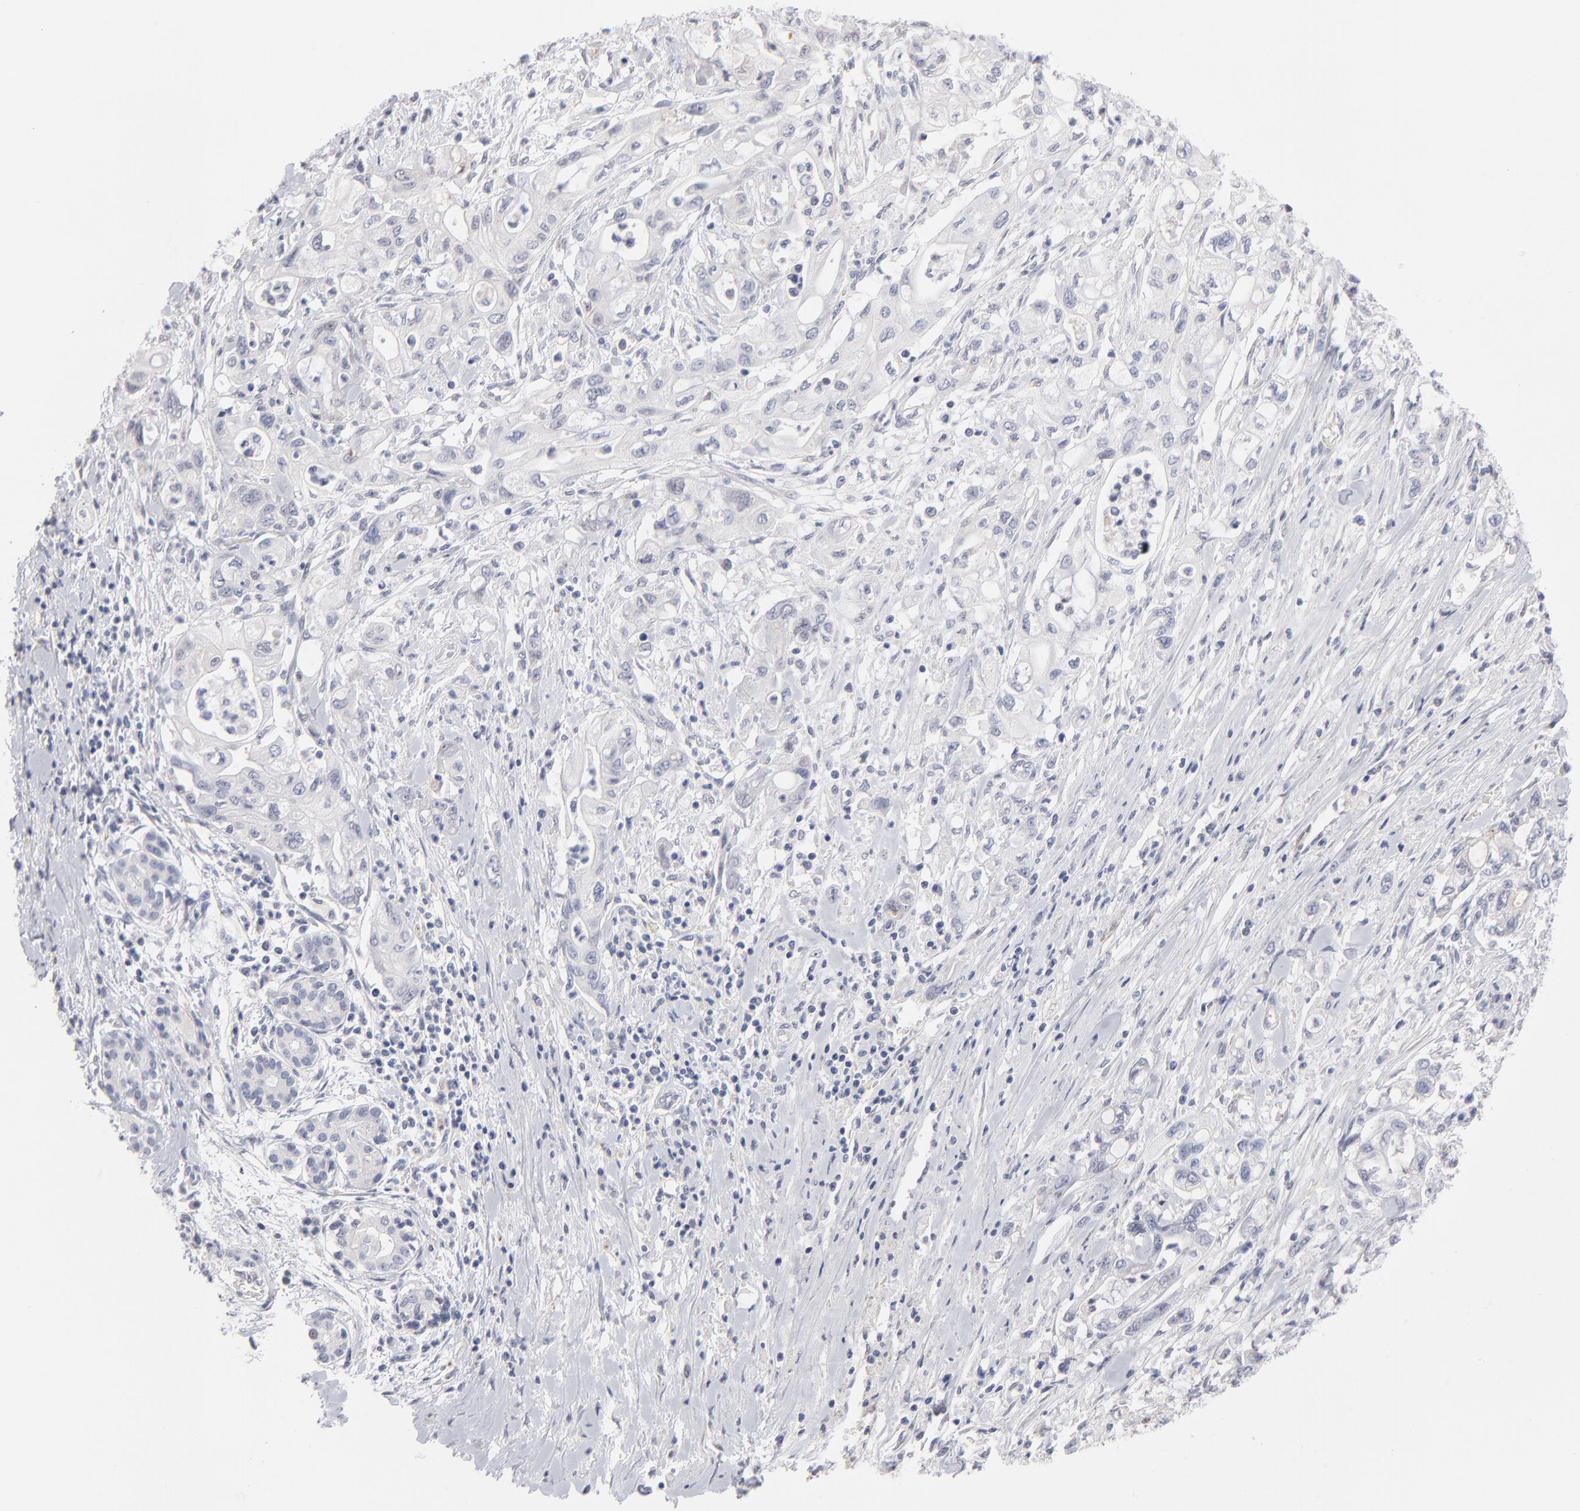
{"staining": {"intensity": "negative", "quantity": "none", "location": "none"}, "tissue": "pancreatic cancer", "cell_type": "Tumor cells", "image_type": "cancer", "snomed": [{"axis": "morphology", "description": "Adenocarcinoma, NOS"}, {"axis": "topography", "description": "Pancreas"}], "caption": "Tumor cells show no significant expression in pancreatic cancer.", "gene": "RBM3", "patient": {"sex": "male", "age": 79}}